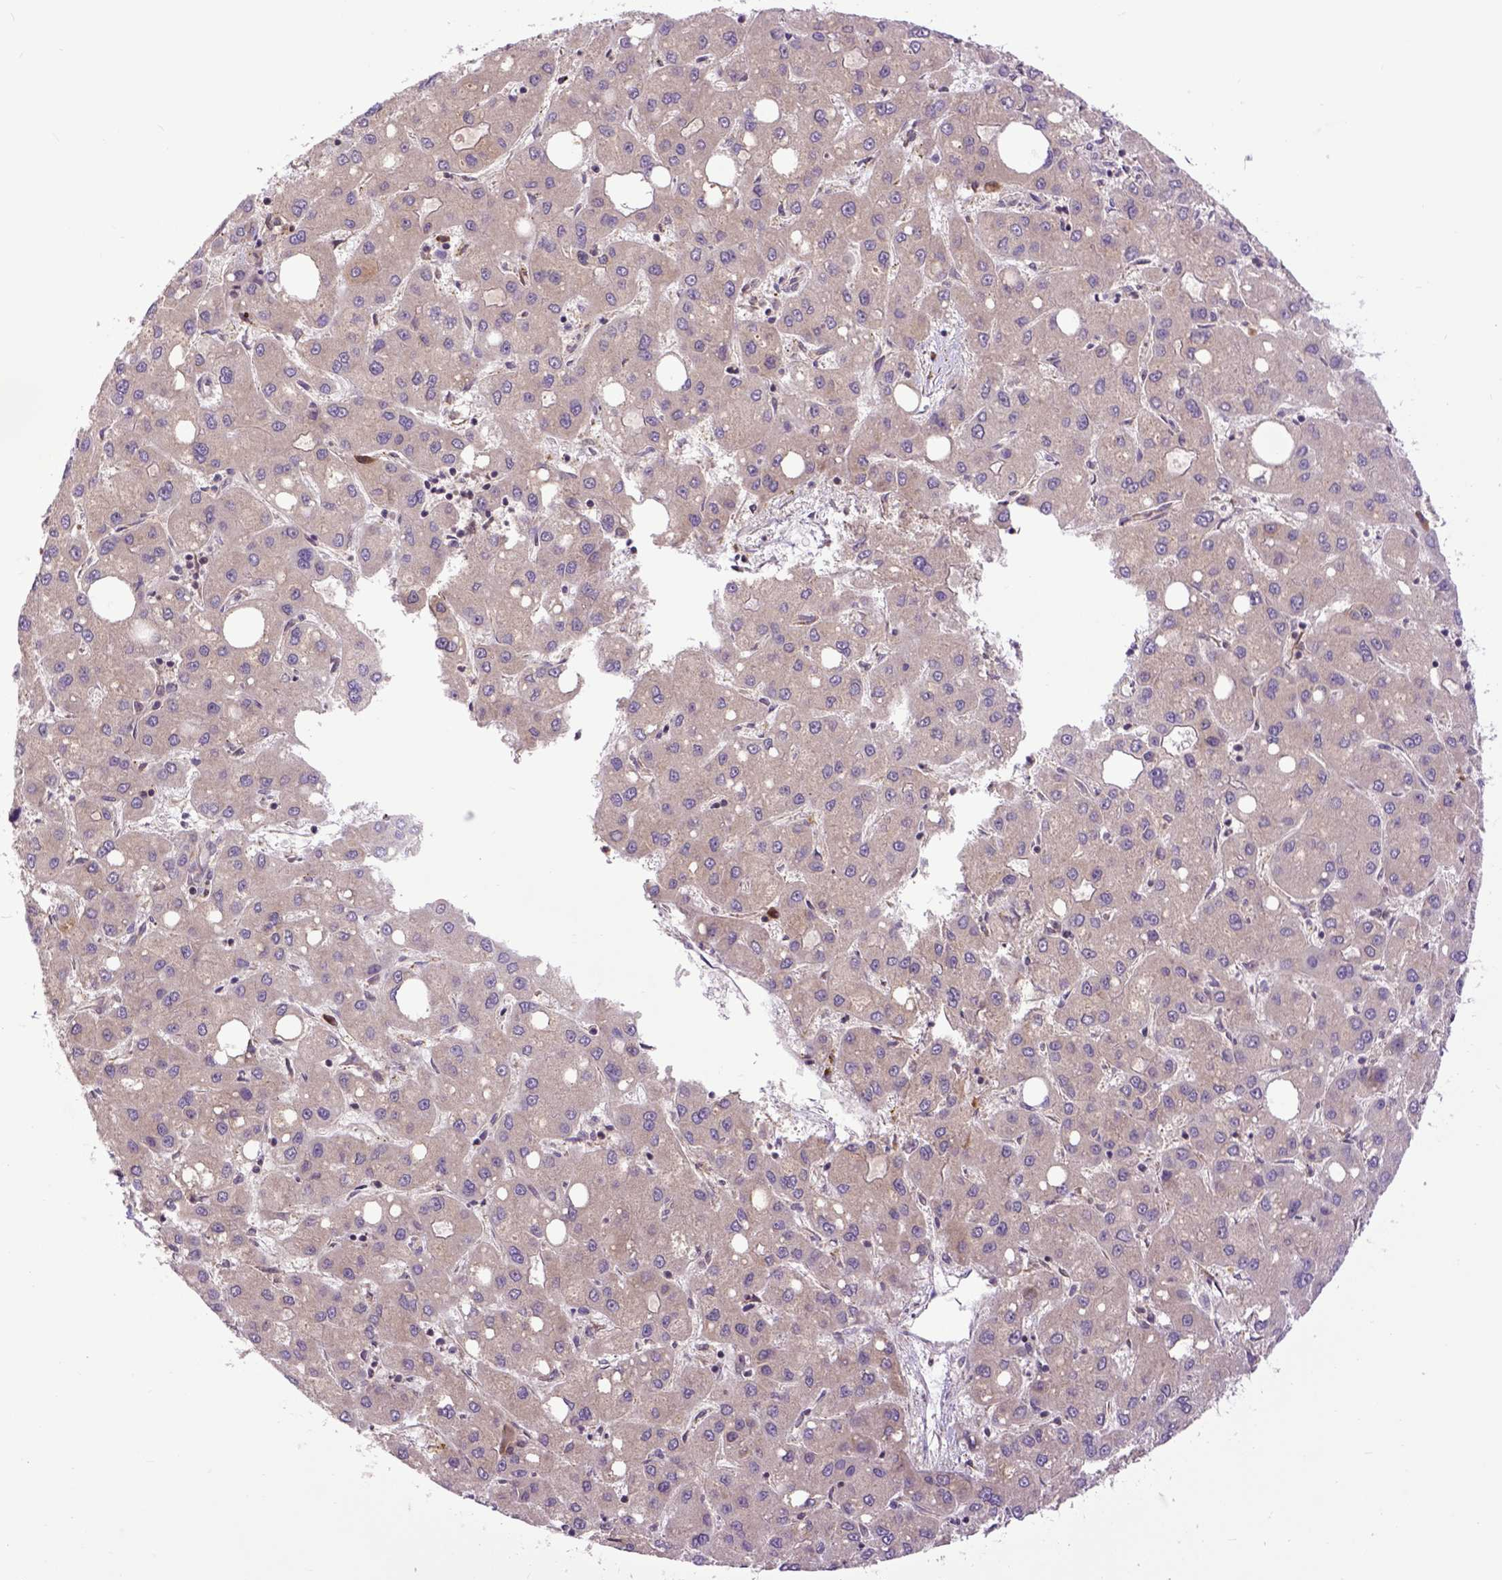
{"staining": {"intensity": "weak", "quantity": ">75%", "location": "cytoplasmic/membranous"}, "tissue": "liver cancer", "cell_type": "Tumor cells", "image_type": "cancer", "snomed": [{"axis": "morphology", "description": "Carcinoma, Hepatocellular, NOS"}, {"axis": "topography", "description": "Liver"}], "caption": "Liver hepatocellular carcinoma stained with a protein marker reveals weak staining in tumor cells.", "gene": "ARL1", "patient": {"sex": "male", "age": 73}}